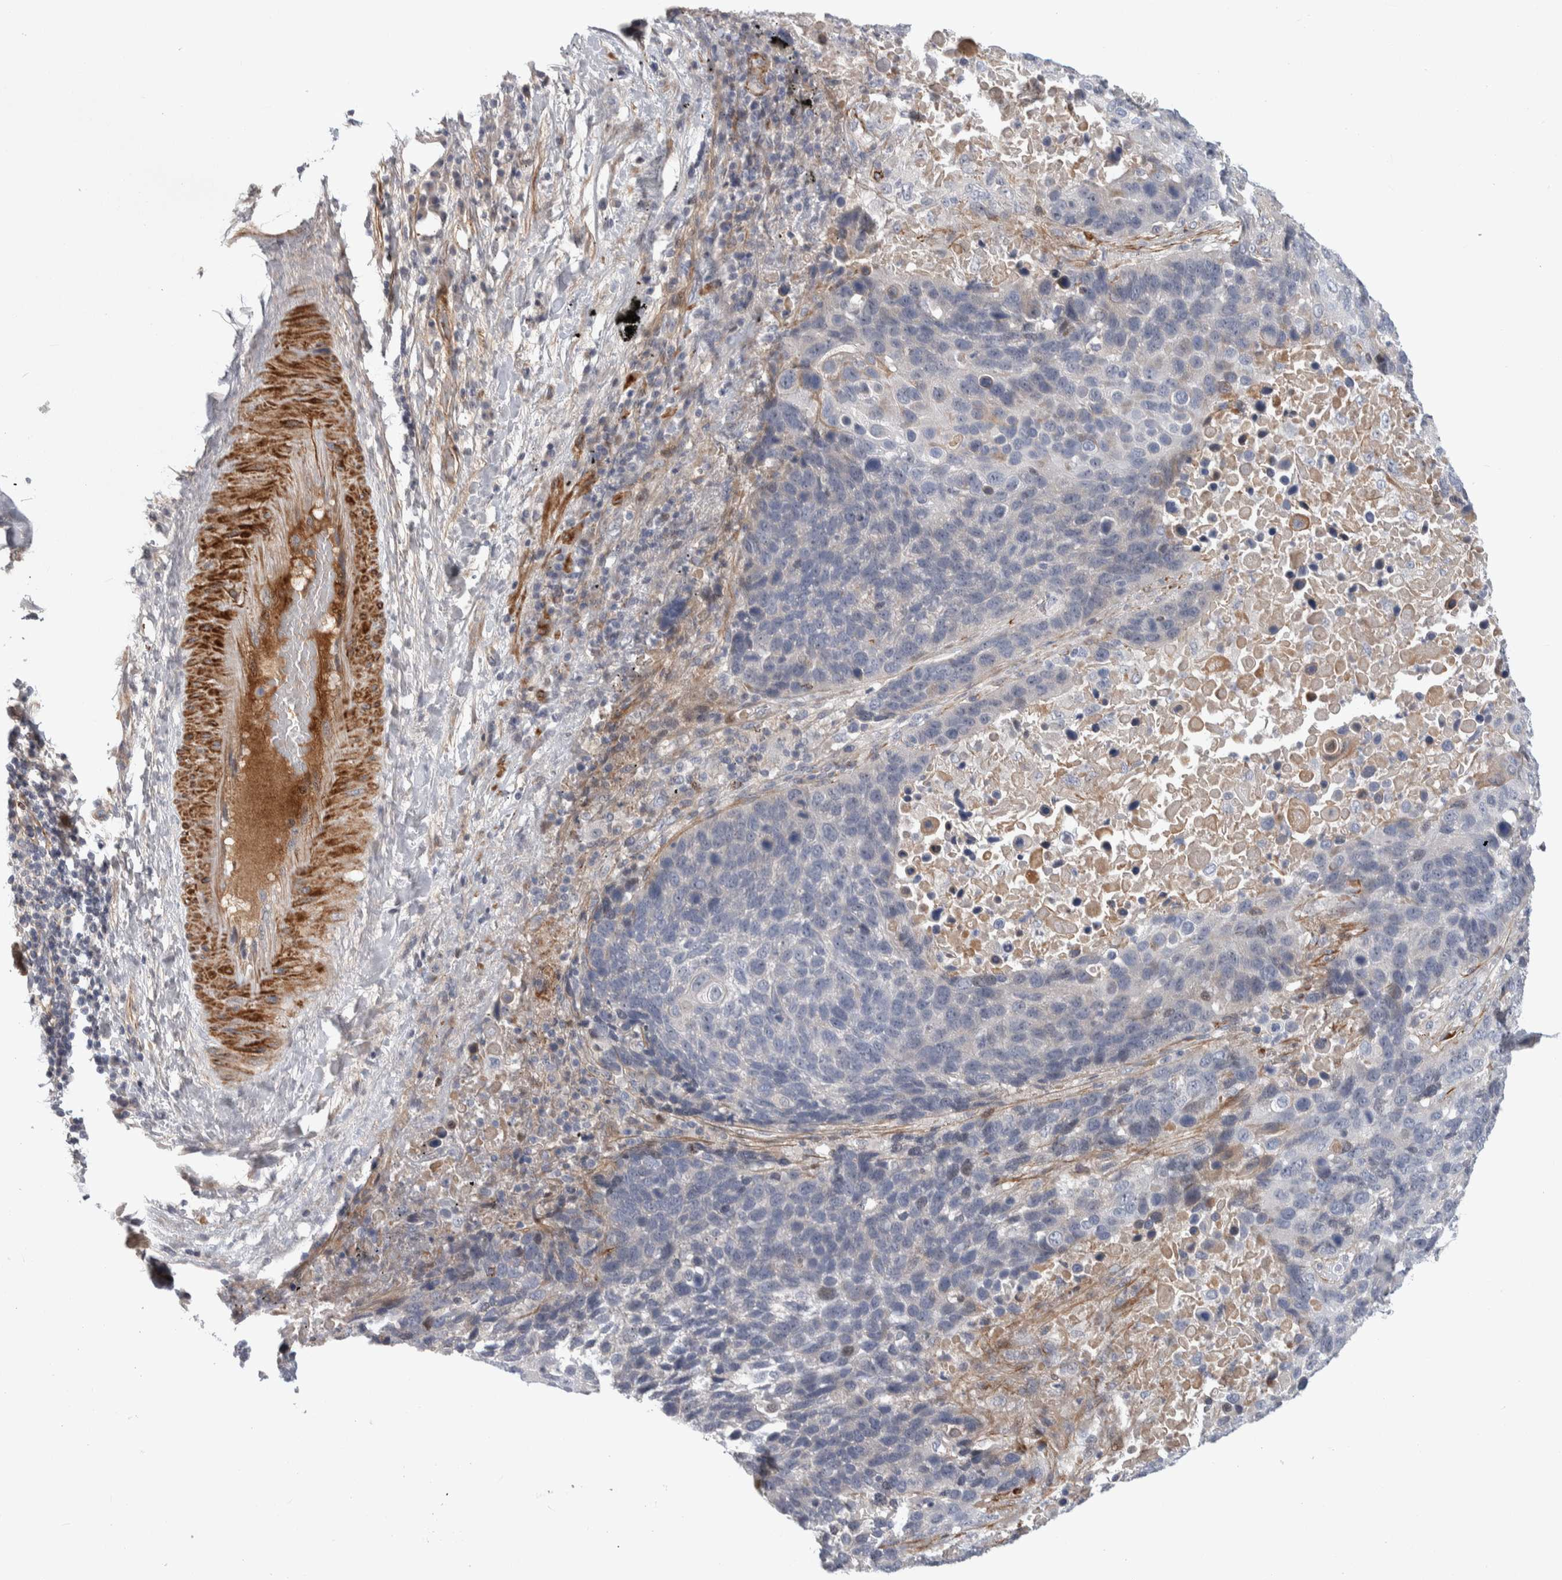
{"staining": {"intensity": "negative", "quantity": "none", "location": "none"}, "tissue": "lung cancer", "cell_type": "Tumor cells", "image_type": "cancer", "snomed": [{"axis": "morphology", "description": "Squamous cell carcinoma, NOS"}, {"axis": "topography", "description": "Lung"}], "caption": "Immunohistochemistry (IHC) photomicrograph of neoplastic tissue: human lung cancer (squamous cell carcinoma) stained with DAB (3,3'-diaminobenzidine) shows no significant protein staining in tumor cells. Nuclei are stained in blue.", "gene": "PSMG3", "patient": {"sex": "male", "age": 66}}